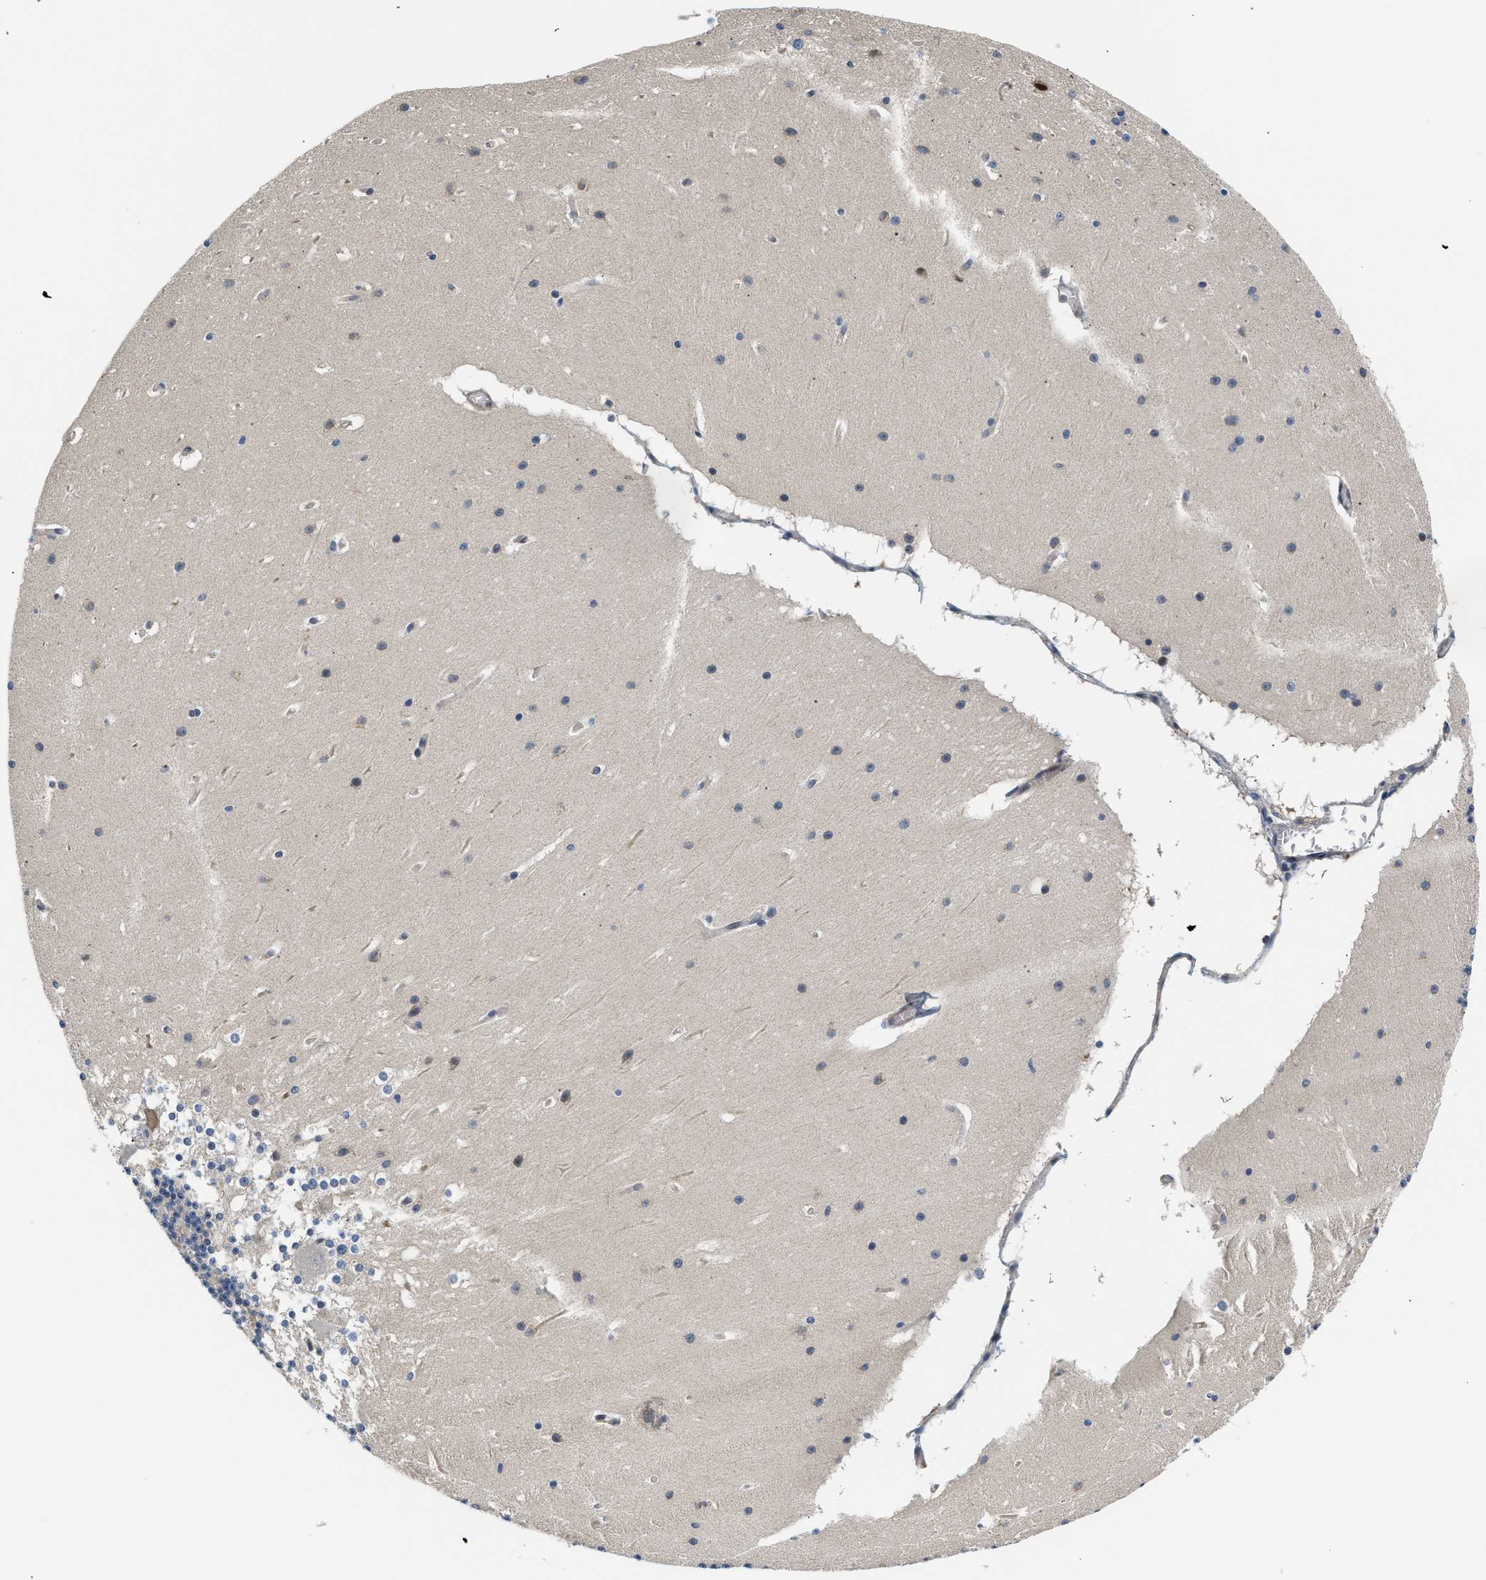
{"staining": {"intensity": "weak", "quantity": "<25%", "location": "cytoplasmic/membranous"}, "tissue": "cerebellum", "cell_type": "Cells in granular layer", "image_type": "normal", "snomed": [{"axis": "morphology", "description": "Normal tissue, NOS"}, {"axis": "topography", "description": "Cerebellum"}], "caption": "Immunohistochemistry photomicrograph of normal cerebellum stained for a protein (brown), which shows no positivity in cells in granular layer.", "gene": "TNIP2", "patient": {"sex": "female", "age": 19}}